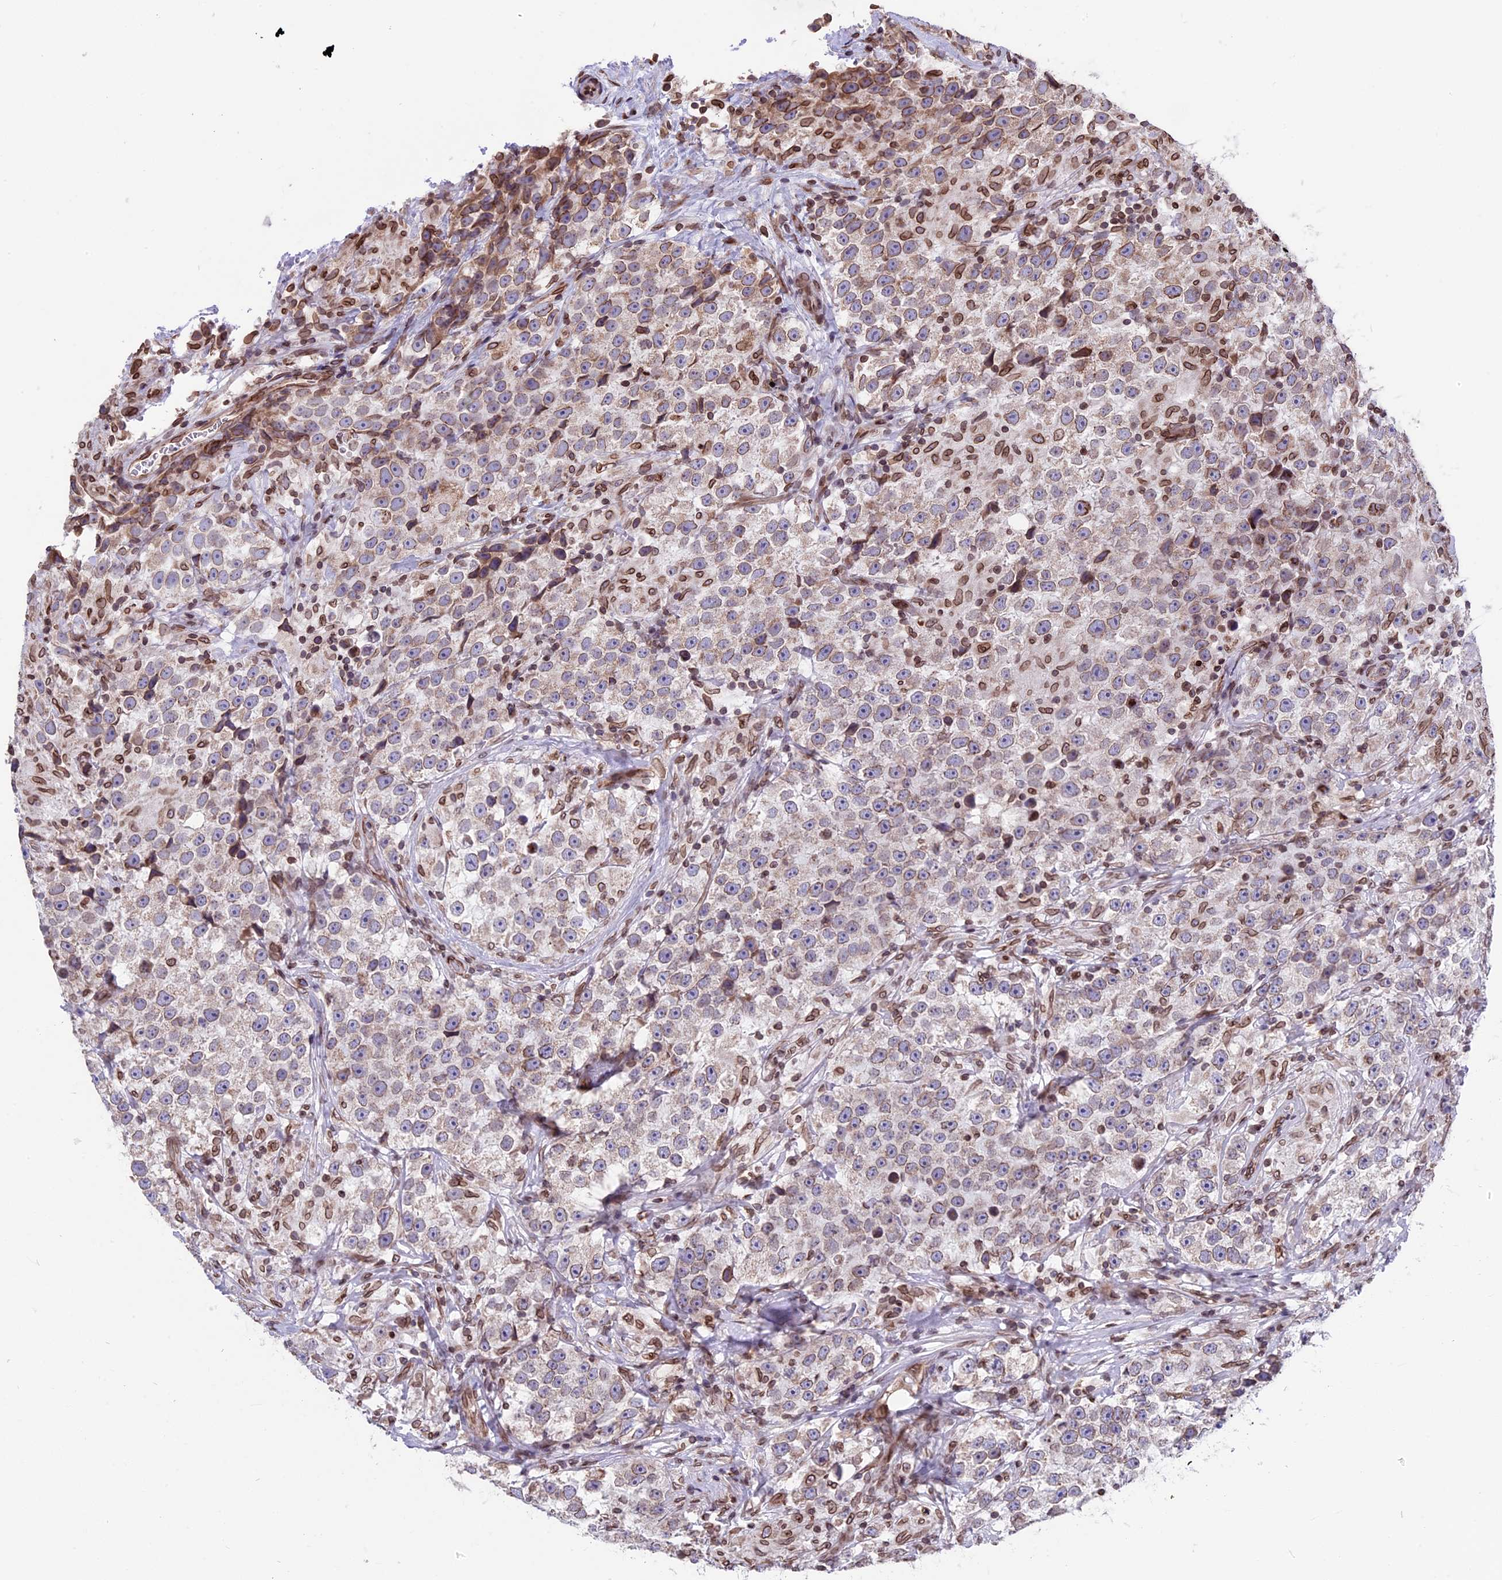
{"staining": {"intensity": "moderate", "quantity": ">75%", "location": "cytoplasmic/membranous,nuclear"}, "tissue": "testis cancer", "cell_type": "Tumor cells", "image_type": "cancer", "snomed": [{"axis": "morphology", "description": "Seminoma, NOS"}, {"axis": "topography", "description": "Testis"}], "caption": "A brown stain highlights moderate cytoplasmic/membranous and nuclear expression of a protein in human testis seminoma tumor cells.", "gene": "PTCHD4", "patient": {"sex": "male", "age": 46}}